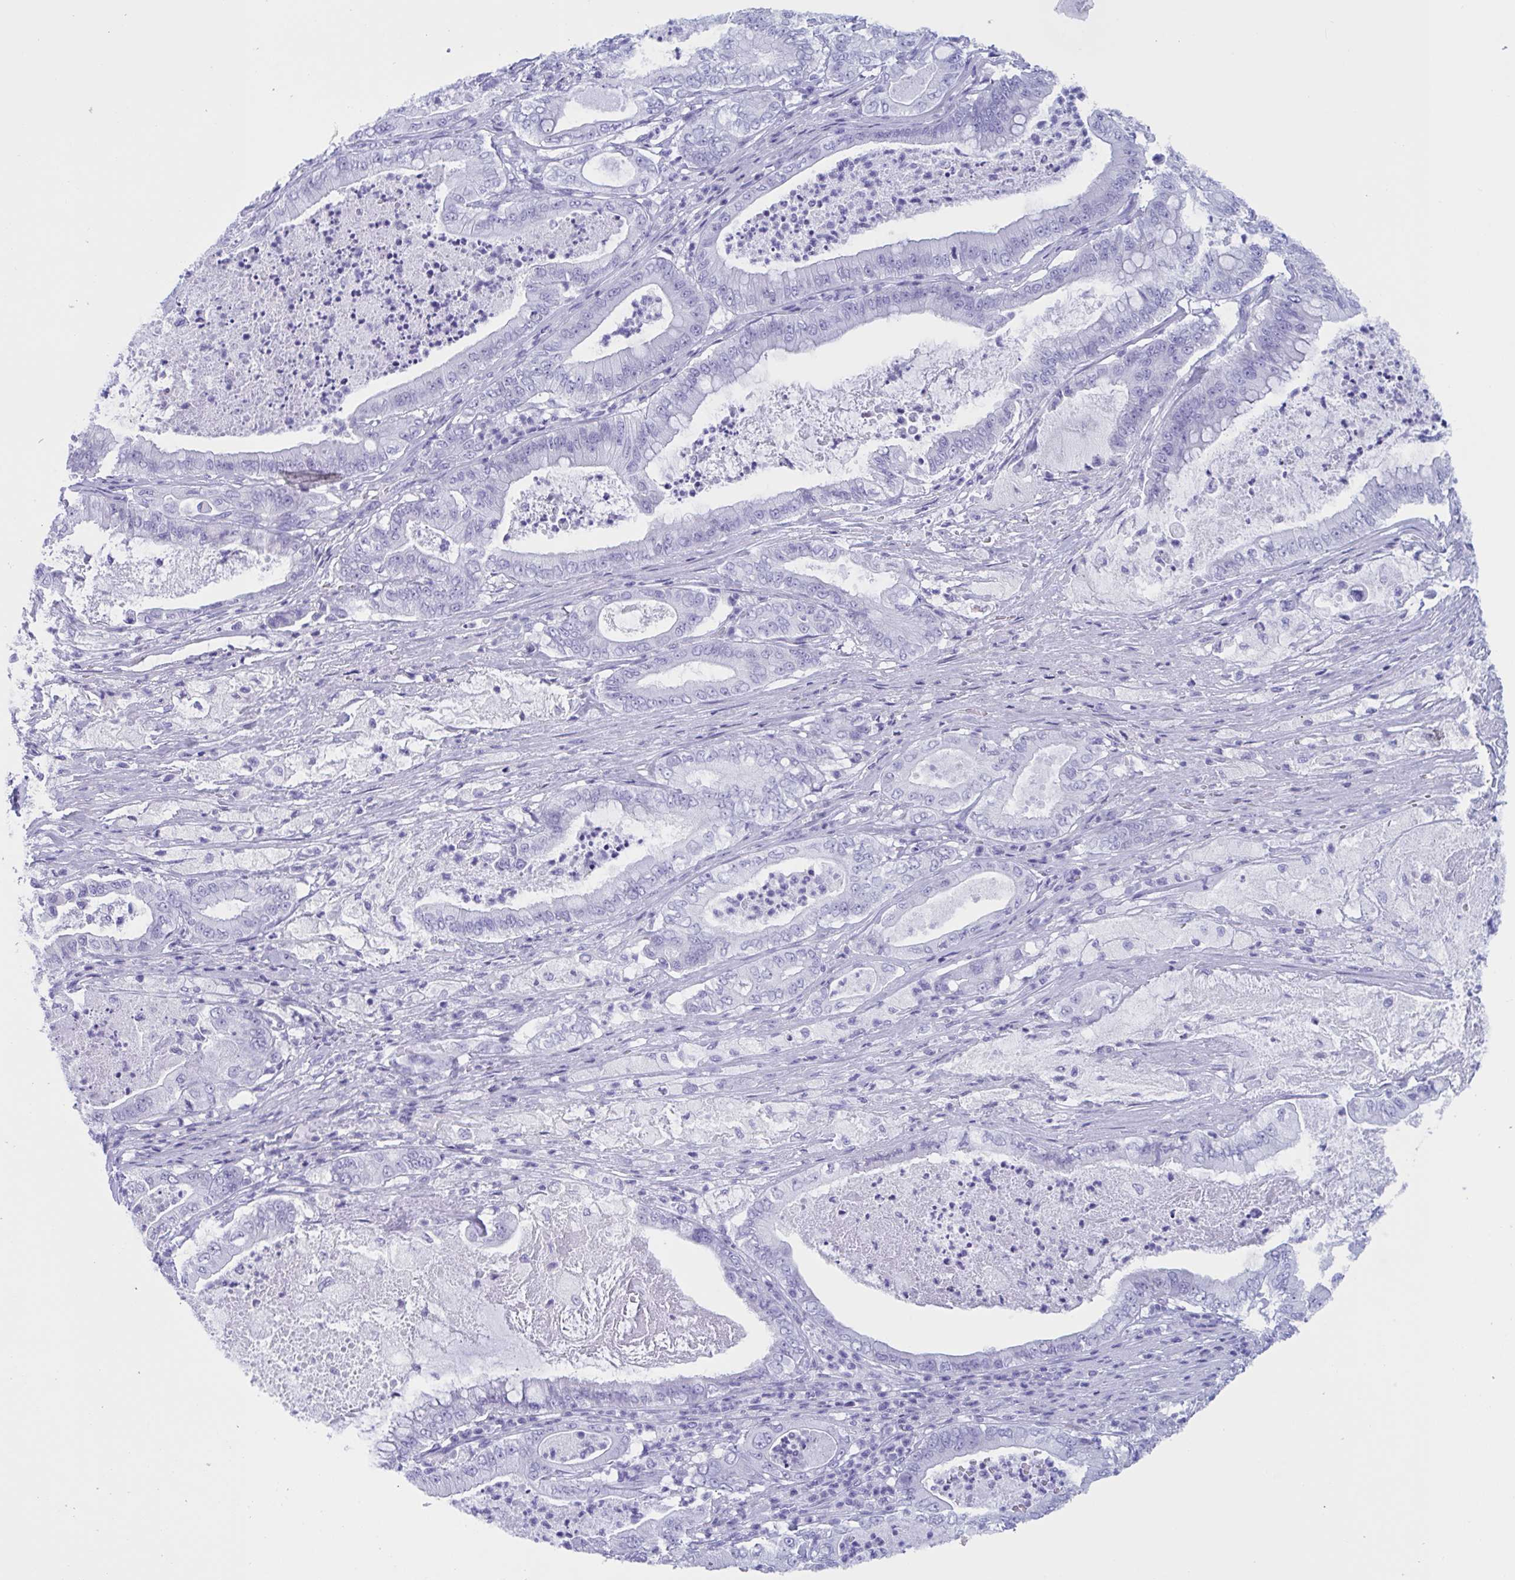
{"staining": {"intensity": "negative", "quantity": "none", "location": "none"}, "tissue": "pancreatic cancer", "cell_type": "Tumor cells", "image_type": "cancer", "snomed": [{"axis": "morphology", "description": "Adenocarcinoma, NOS"}, {"axis": "topography", "description": "Pancreas"}], "caption": "DAB (3,3'-diaminobenzidine) immunohistochemical staining of human pancreatic adenocarcinoma shows no significant expression in tumor cells.", "gene": "ZNF850", "patient": {"sex": "male", "age": 71}}